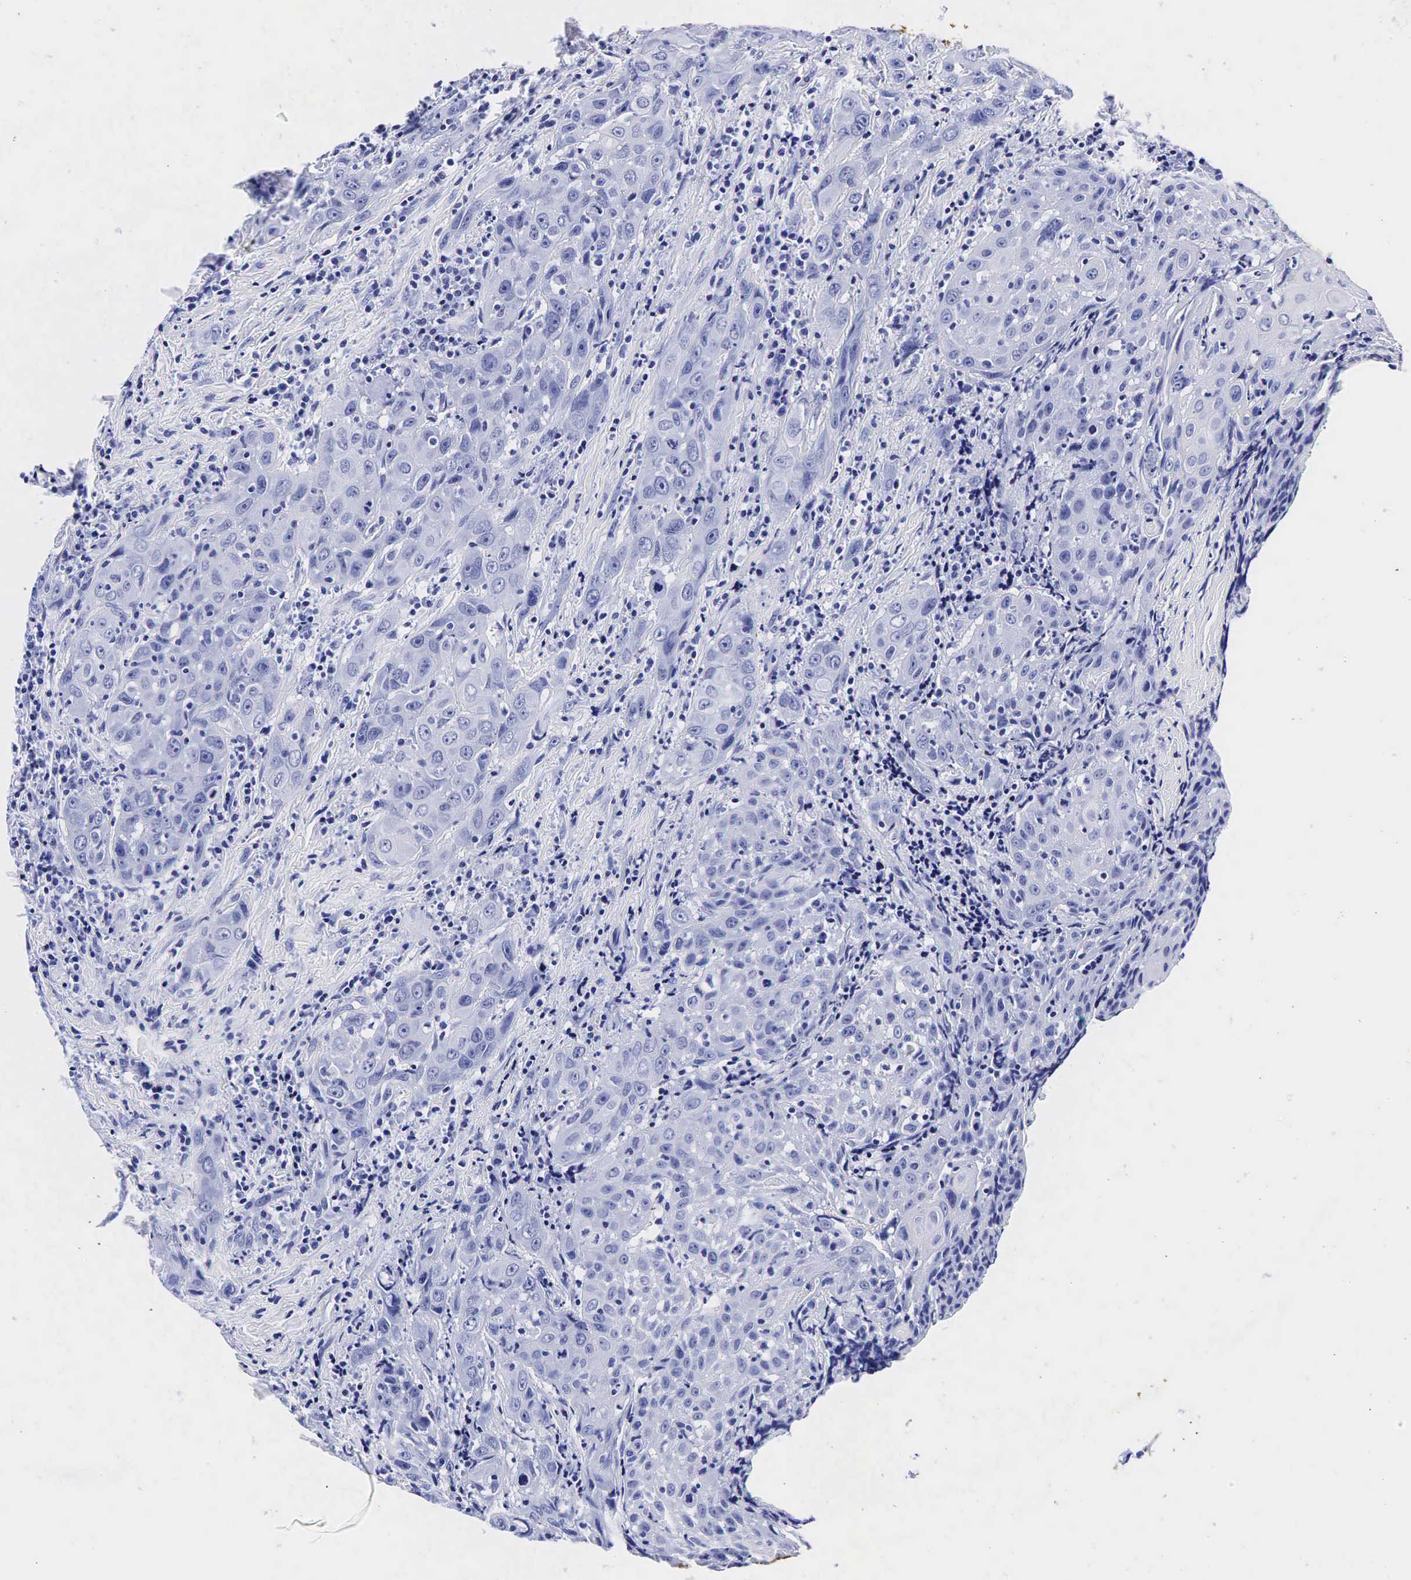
{"staining": {"intensity": "negative", "quantity": "none", "location": "none"}, "tissue": "head and neck cancer", "cell_type": "Tumor cells", "image_type": "cancer", "snomed": [{"axis": "morphology", "description": "Squamous cell carcinoma, NOS"}, {"axis": "topography", "description": "Oral tissue"}, {"axis": "topography", "description": "Head-Neck"}], "caption": "An immunohistochemistry photomicrograph of head and neck squamous cell carcinoma is shown. There is no staining in tumor cells of head and neck squamous cell carcinoma. (Immunohistochemistry (ihc), brightfield microscopy, high magnification).", "gene": "TG", "patient": {"sex": "female", "age": 82}}